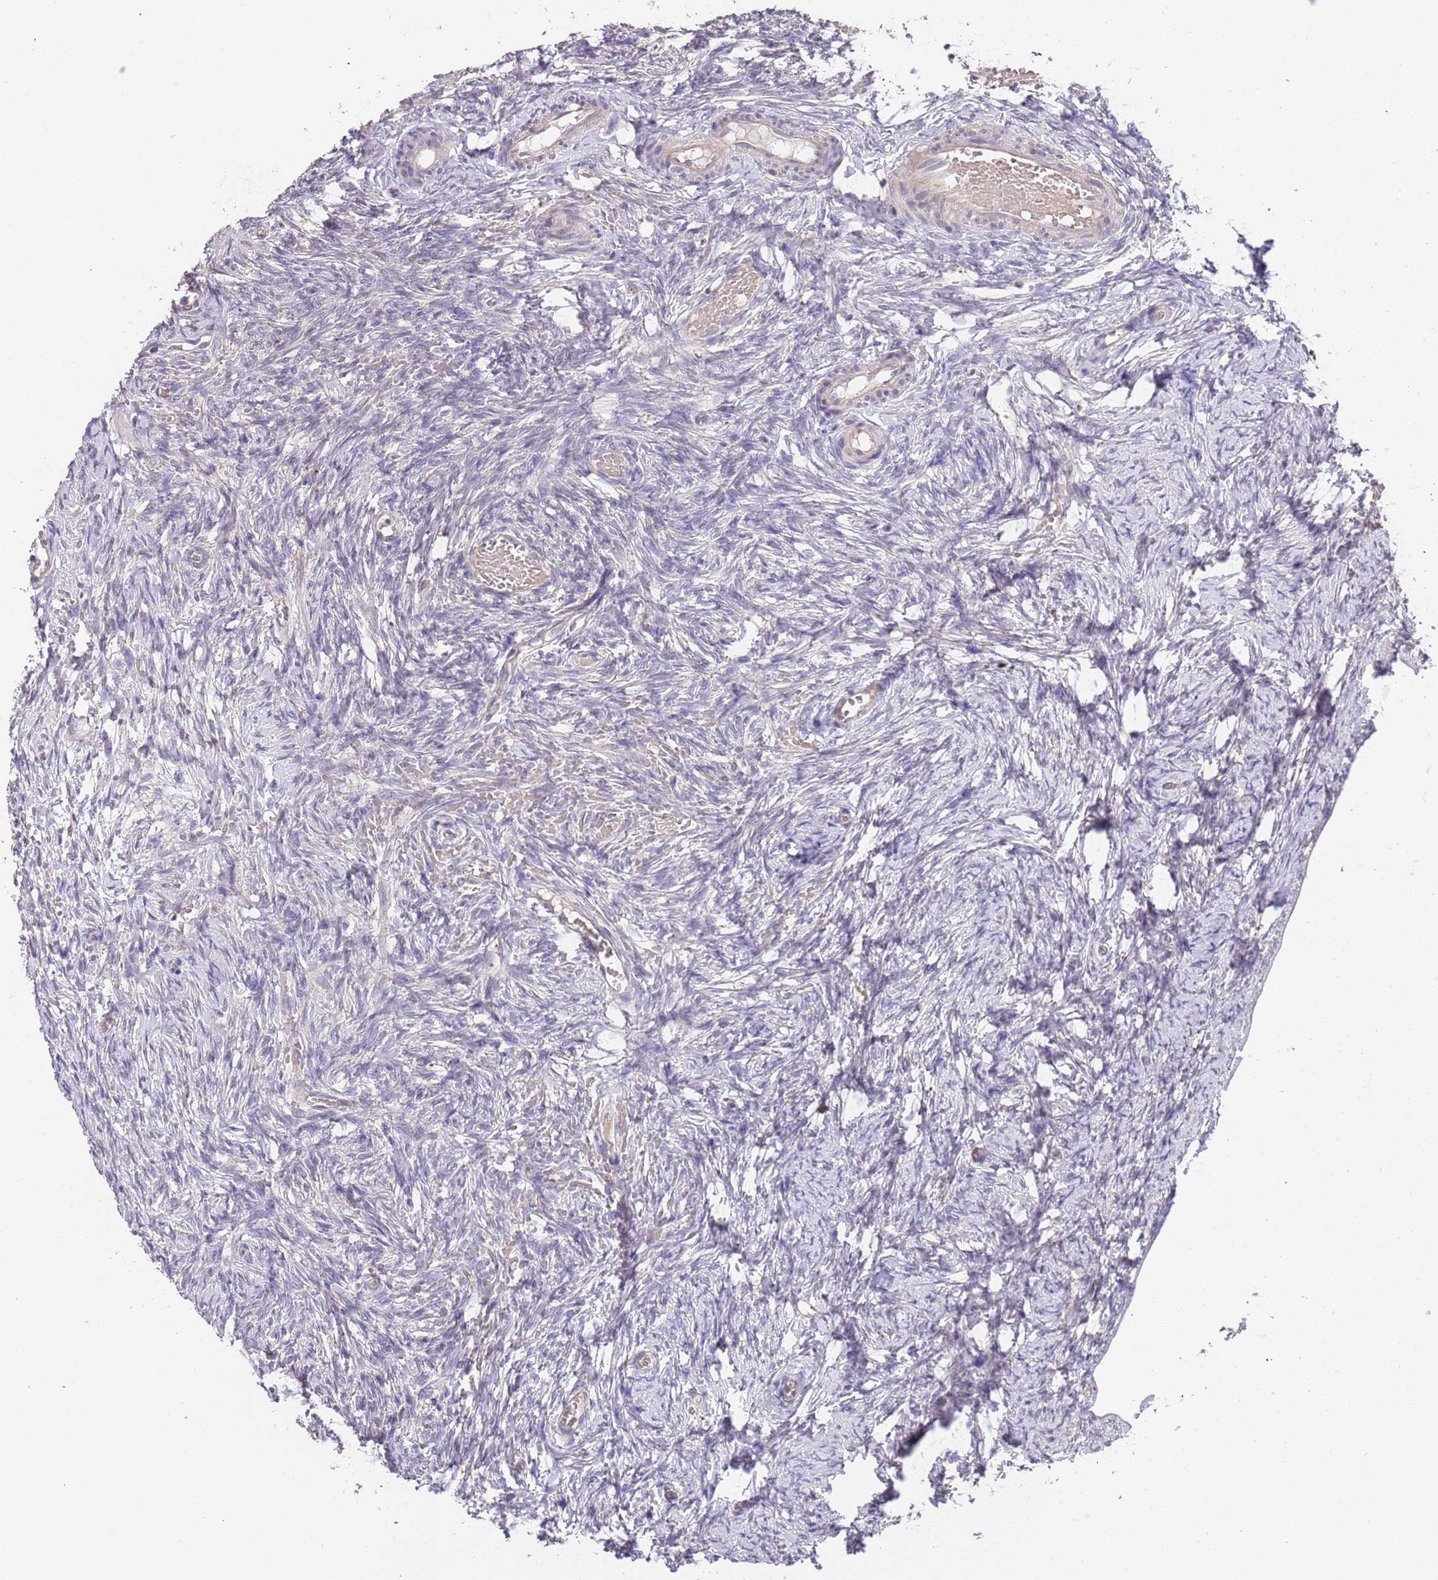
{"staining": {"intensity": "negative", "quantity": "none", "location": "none"}, "tissue": "ovary", "cell_type": "Ovarian stroma cells", "image_type": "normal", "snomed": [{"axis": "morphology", "description": "Adenocarcinoma, NOS"}, {"axis": "topography", "description": "Endometrium"}], "caption": "Protein analysis of normal ovary displays no significant positivity in ovarian stroma cells.", "gene": "TMEM64", "patient": {"sex": "female", "age": 32}}